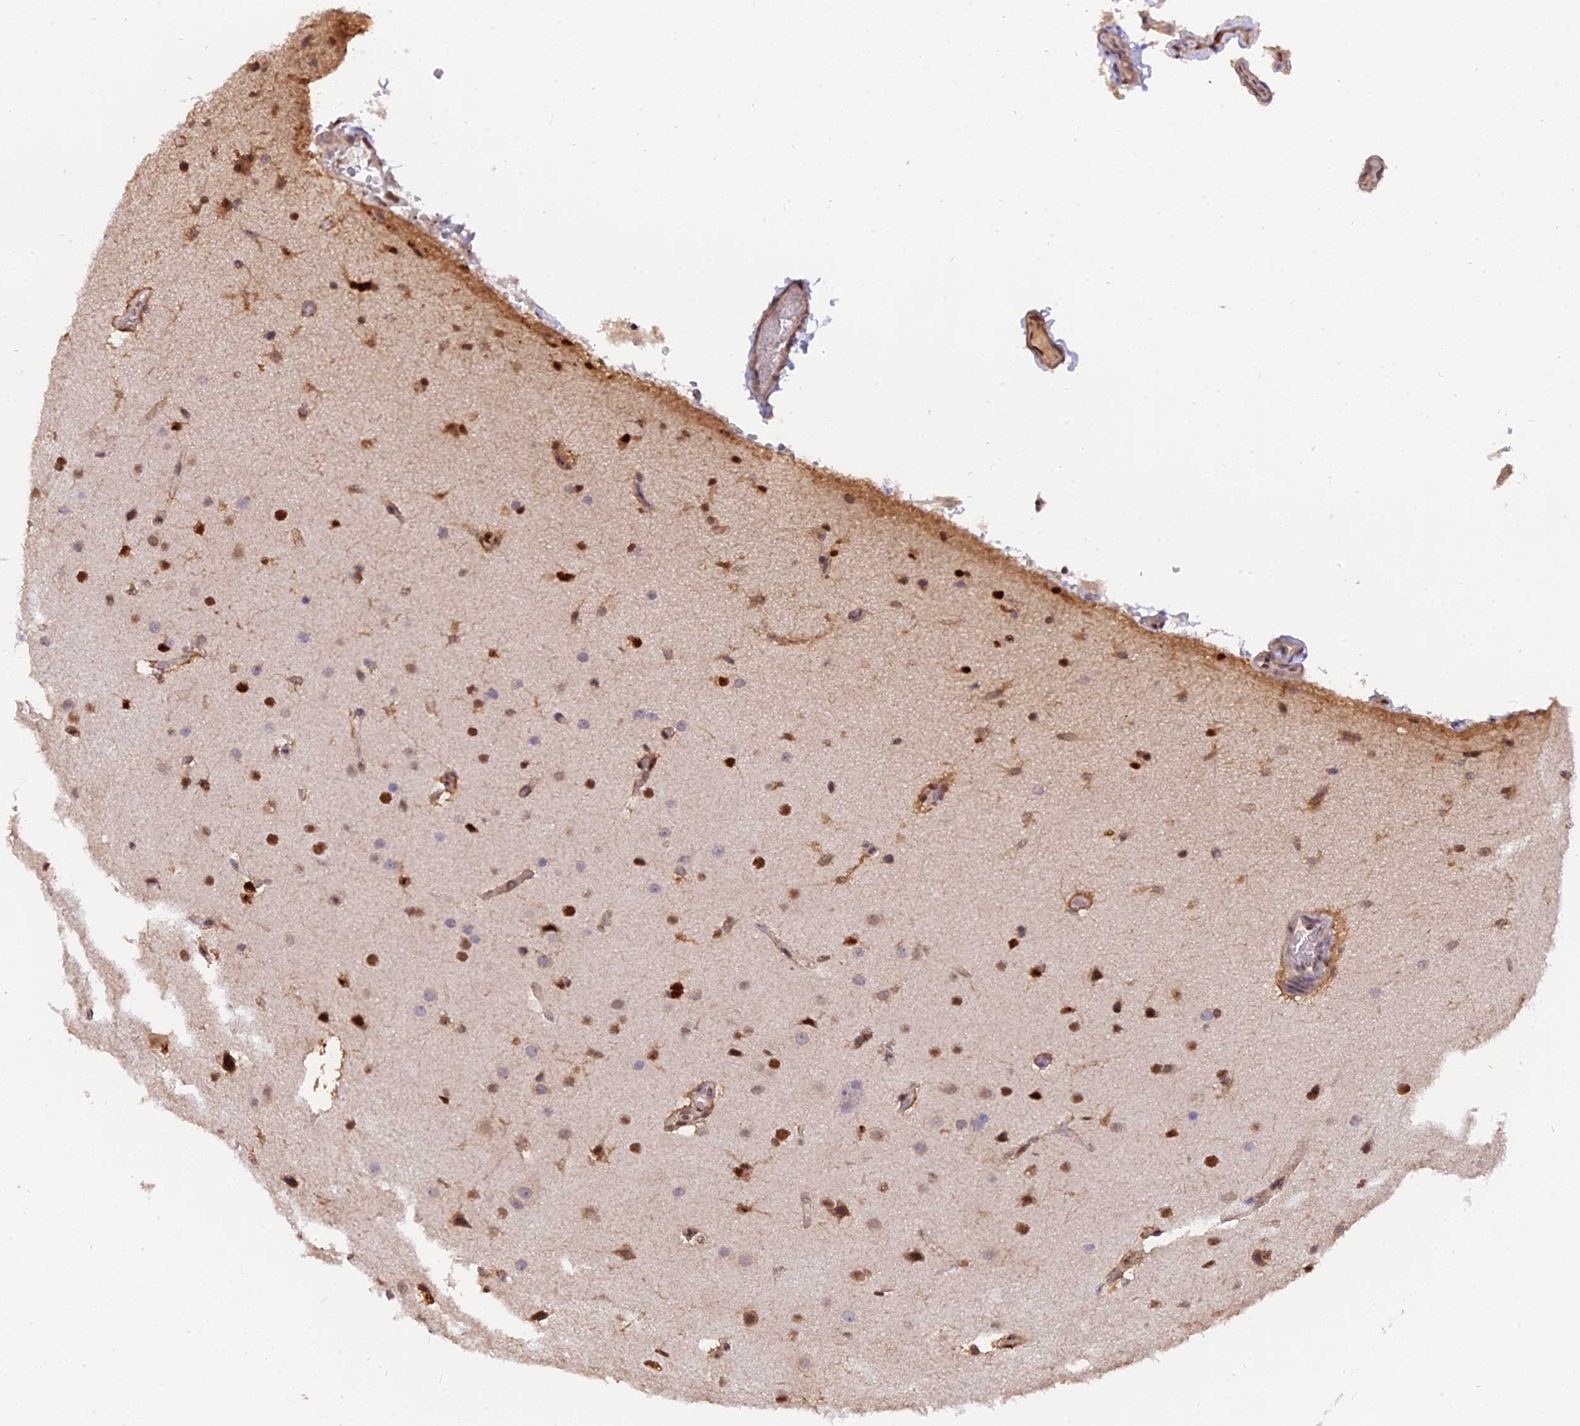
{"staining": {"intensity": "strong", "quantity": "<25%", "location": "nuclear"}, "tissue": "glioma", "cell_type": "Tumor cells", "image_type": "cancer", "snomed": [{"axis": "morphology", "description": "Glioma, malignant, Low grade"}, {"axis": "topography", "description": "Brain"}], "caption": "Glioma stained with DAB IHC demonstrates medium levels of strong nuclear expression in about <25% of tumor cells.", "gene": "FAM118B", "patient": {"sex": "female", "age": 37}}